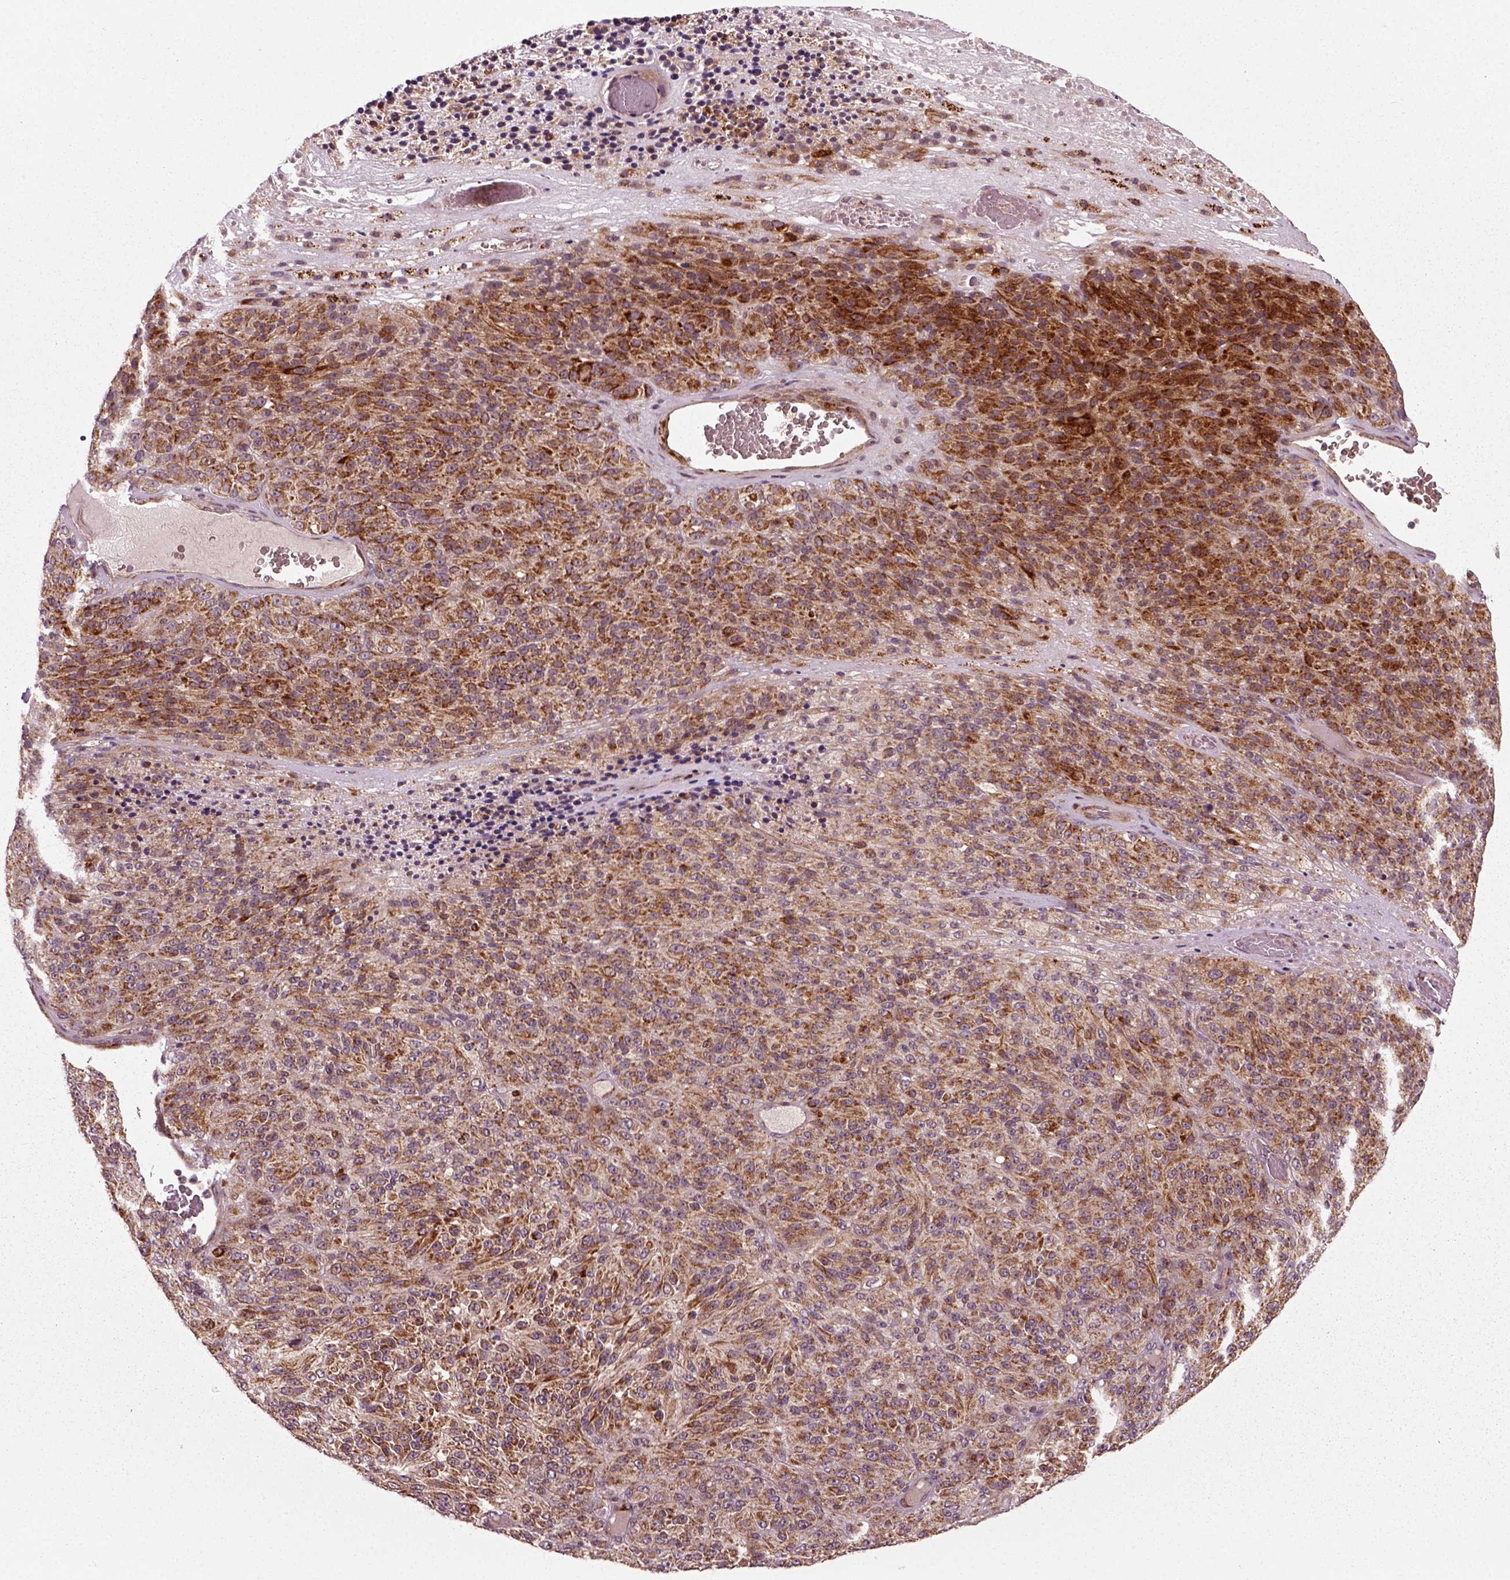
{"staining": {"intensity": "strong", "quantity": ">75%", "location": "cytoplasmic/membranous"}, "tissue": "melanoma", "cell_type": "Tumor cells", "image_type": "cancer", "snomed": [{"axis": "morphology", "description": "Malignant melanoma, Metastatic site"}, {"axis": "topography", "description": "Brain"}], "caption": "Malignant melanoma (metastatic site) stained with IHC shows strong cytoplasmic/membranous expression in about >75% of tumor cells. The protein is shown in brown color, while the nuclei are stained blue.", "gene": "PLCD3", "patient": {"sex": "female", "age": 56}}